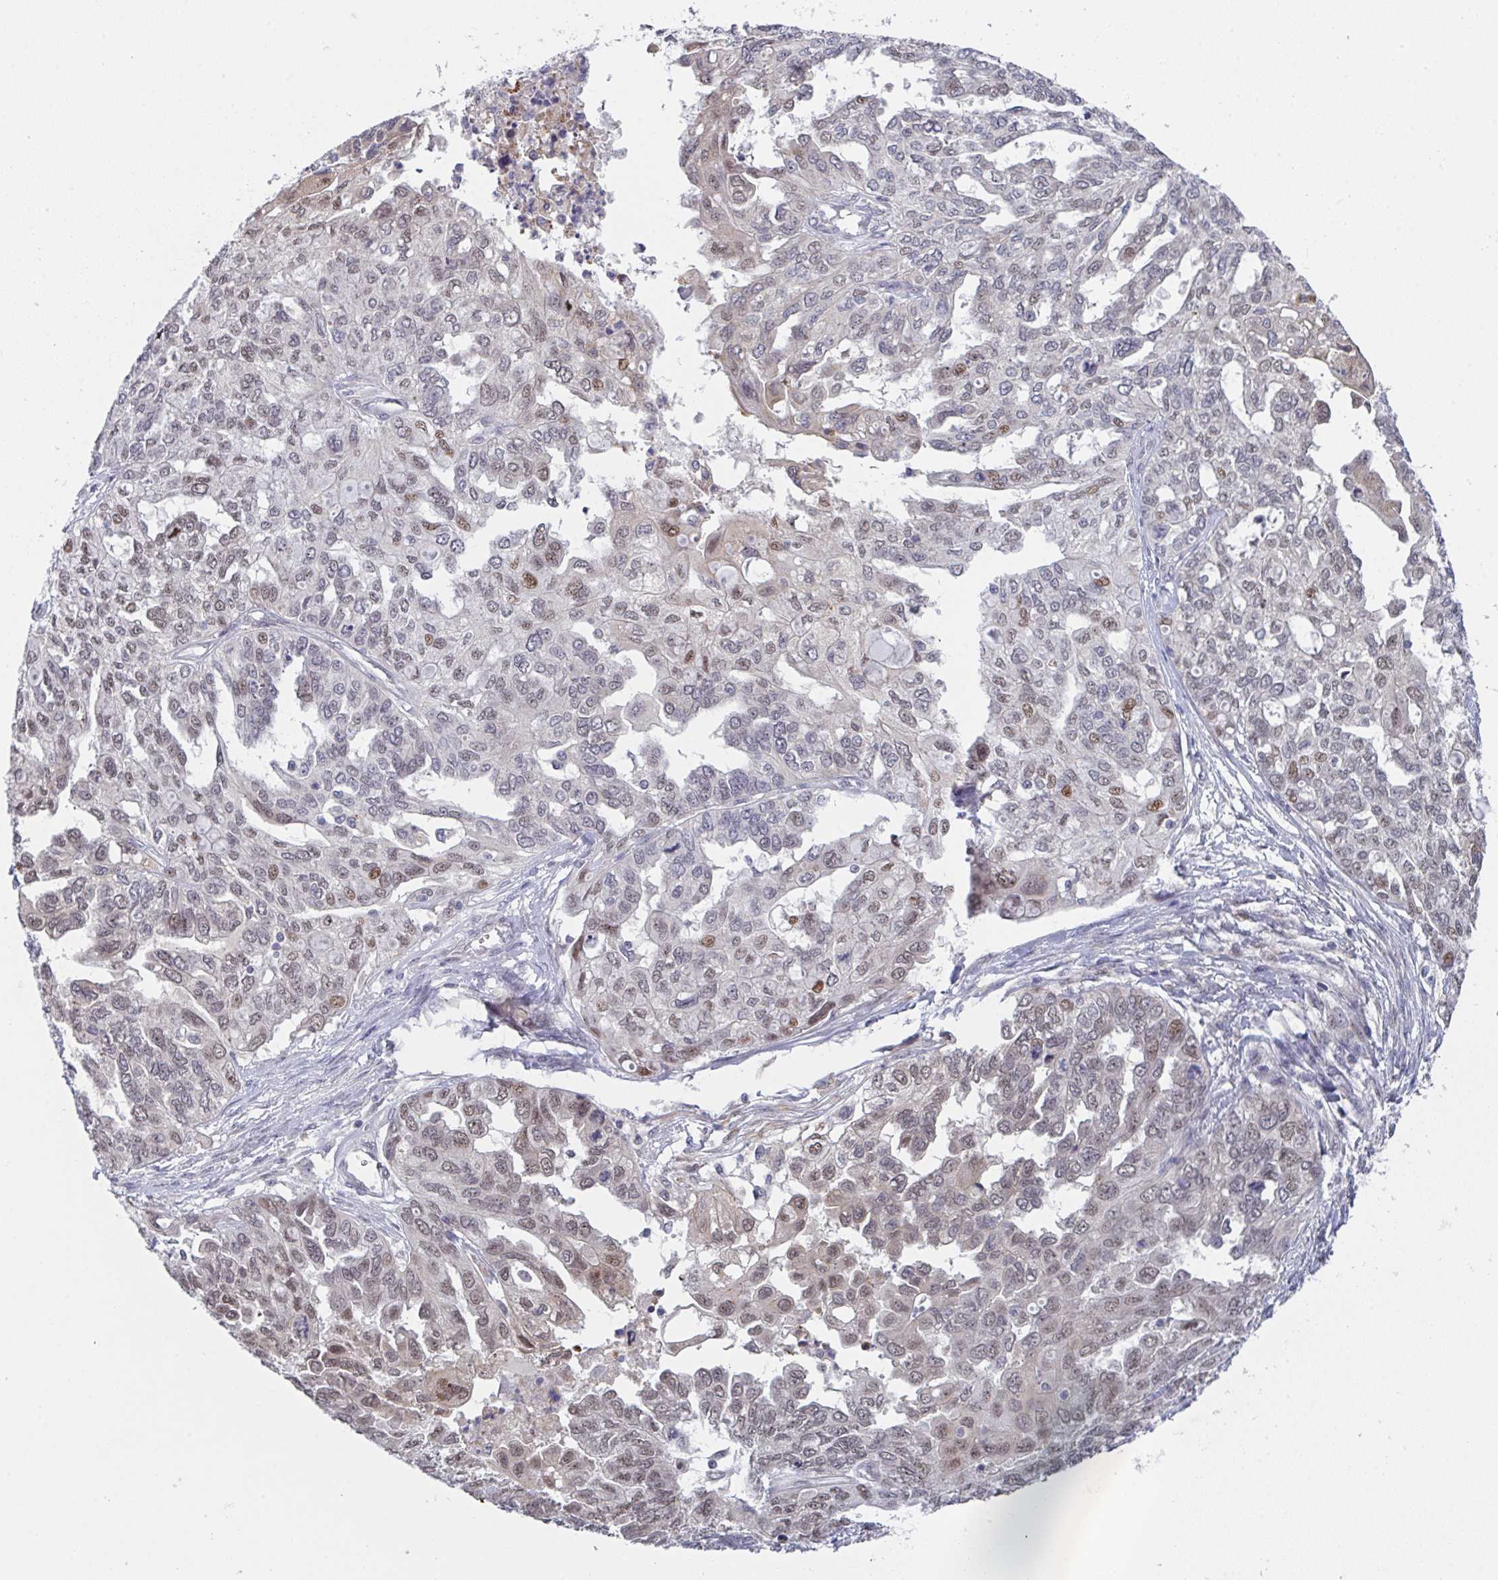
{"staining": {"intensity": "moderate", "quantity": "25%-75%", "location": "nuclear"}, "tissue": "ovarian cancer", "cell_type": "Tumor cells", "image_type": "cancer", "snomed": [{"axis": "morphology", "description": "Cystadenocarcinoma, serous, NOS"}, {"axis": "topography", "description": "Ovary"}], "caption": "Ovarian serous cystadenocarcinoma was stained to show a protein in brown. There is medium levels of moderate nuclear expression in approximately 25%-75% of tumor cells.", "gene": "RBM18", "patient": {"sex": "female", "age": 53}}